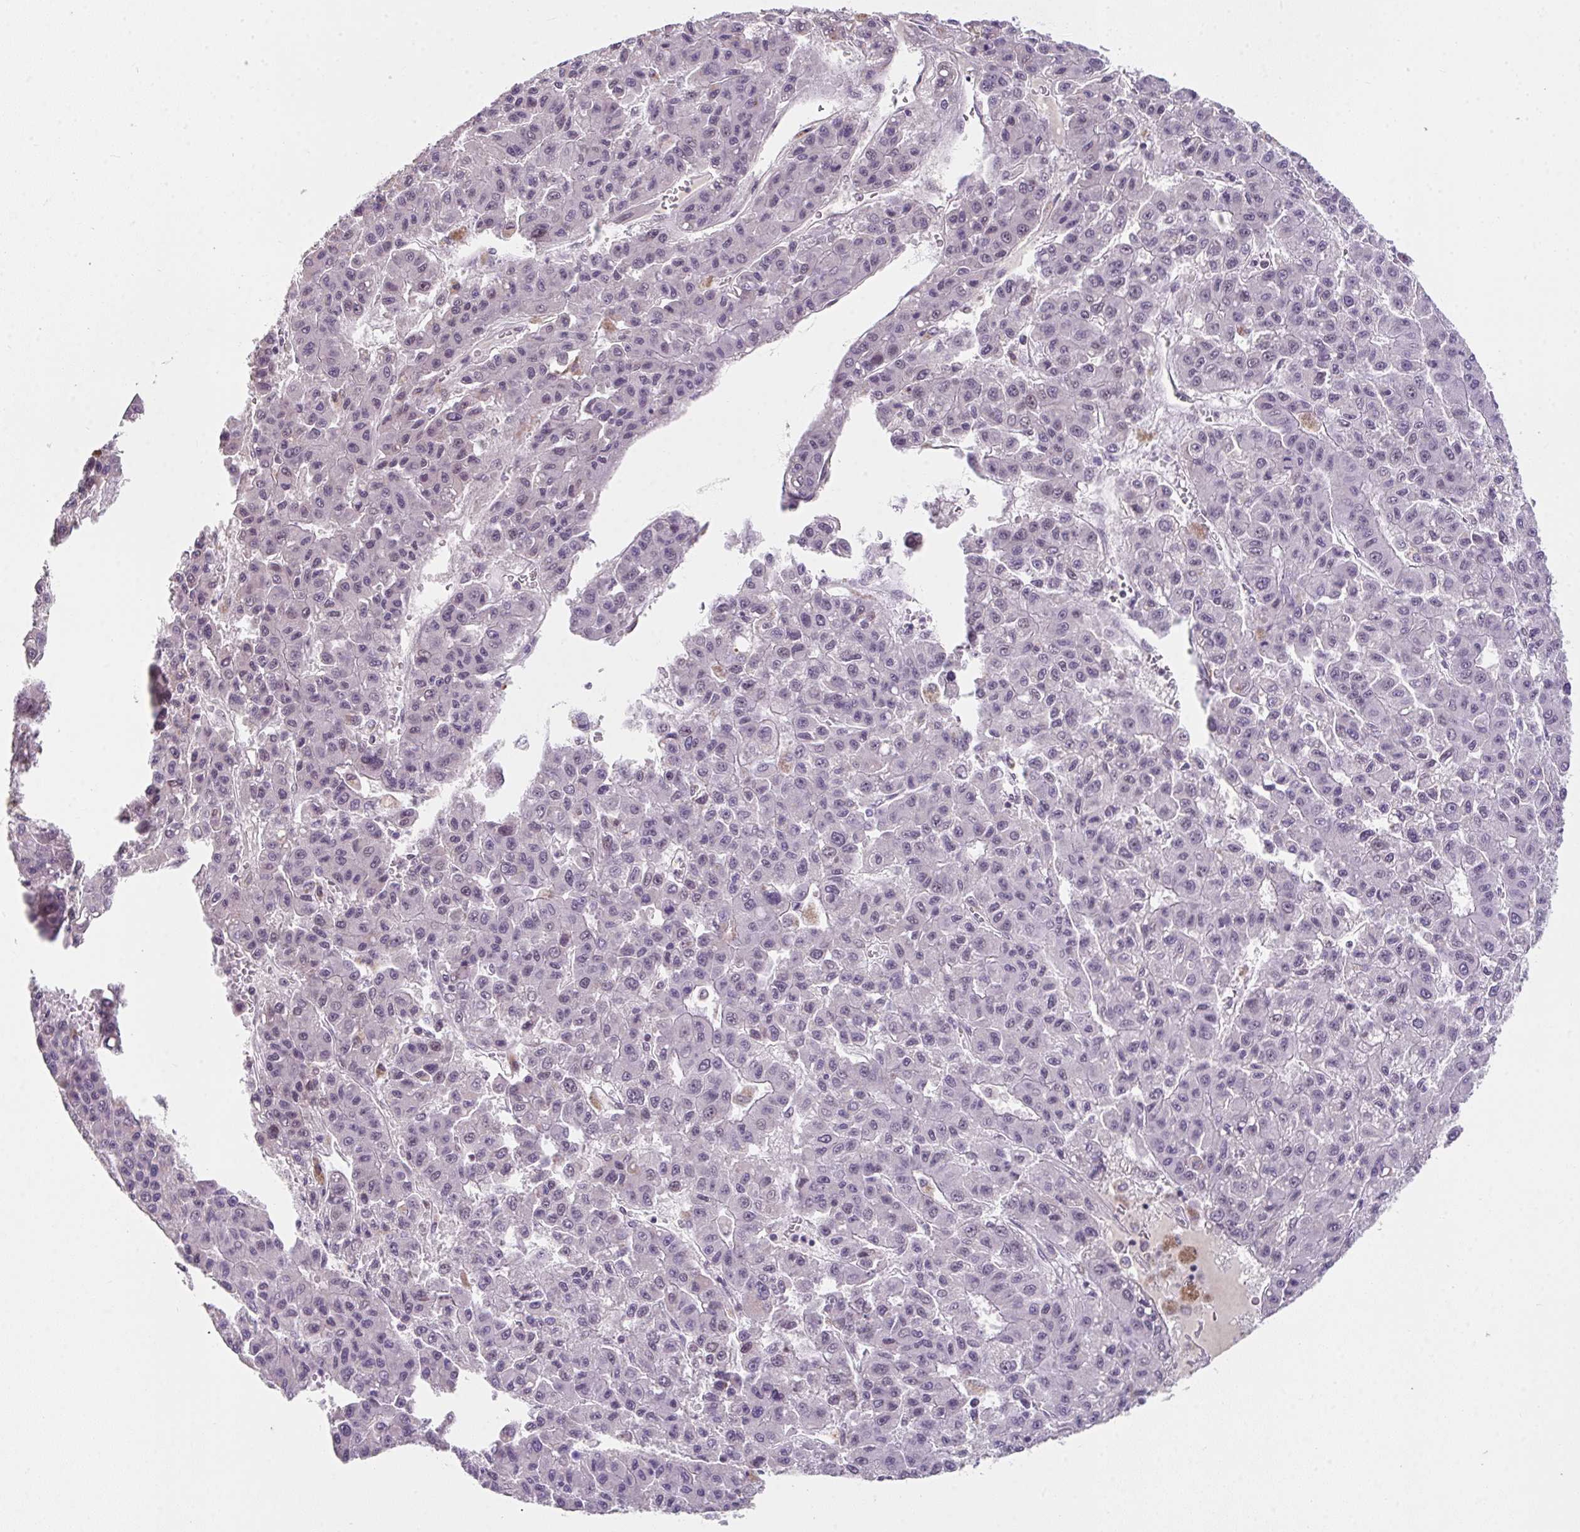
{"staining": {"intensity": "negative", "quantity": "none", "location": "none"}, "tissue": "liver cancer", "cell_type": "Tumor cells", "image_type": "cancer", "snomed": [{"axis": "morphology", "description": "Carcinoma, Hepatocellular, NOS"}, {"axis": "topography", "description": "Liver"}], "caption": "High power microscopy histopathology image of an IHC image of liver cancer (hepatocellular carcinoma), revealing no significant staining in tumor cells.", "gene": "RBBP6", "patient": {"sex": "male", "age": 70}}